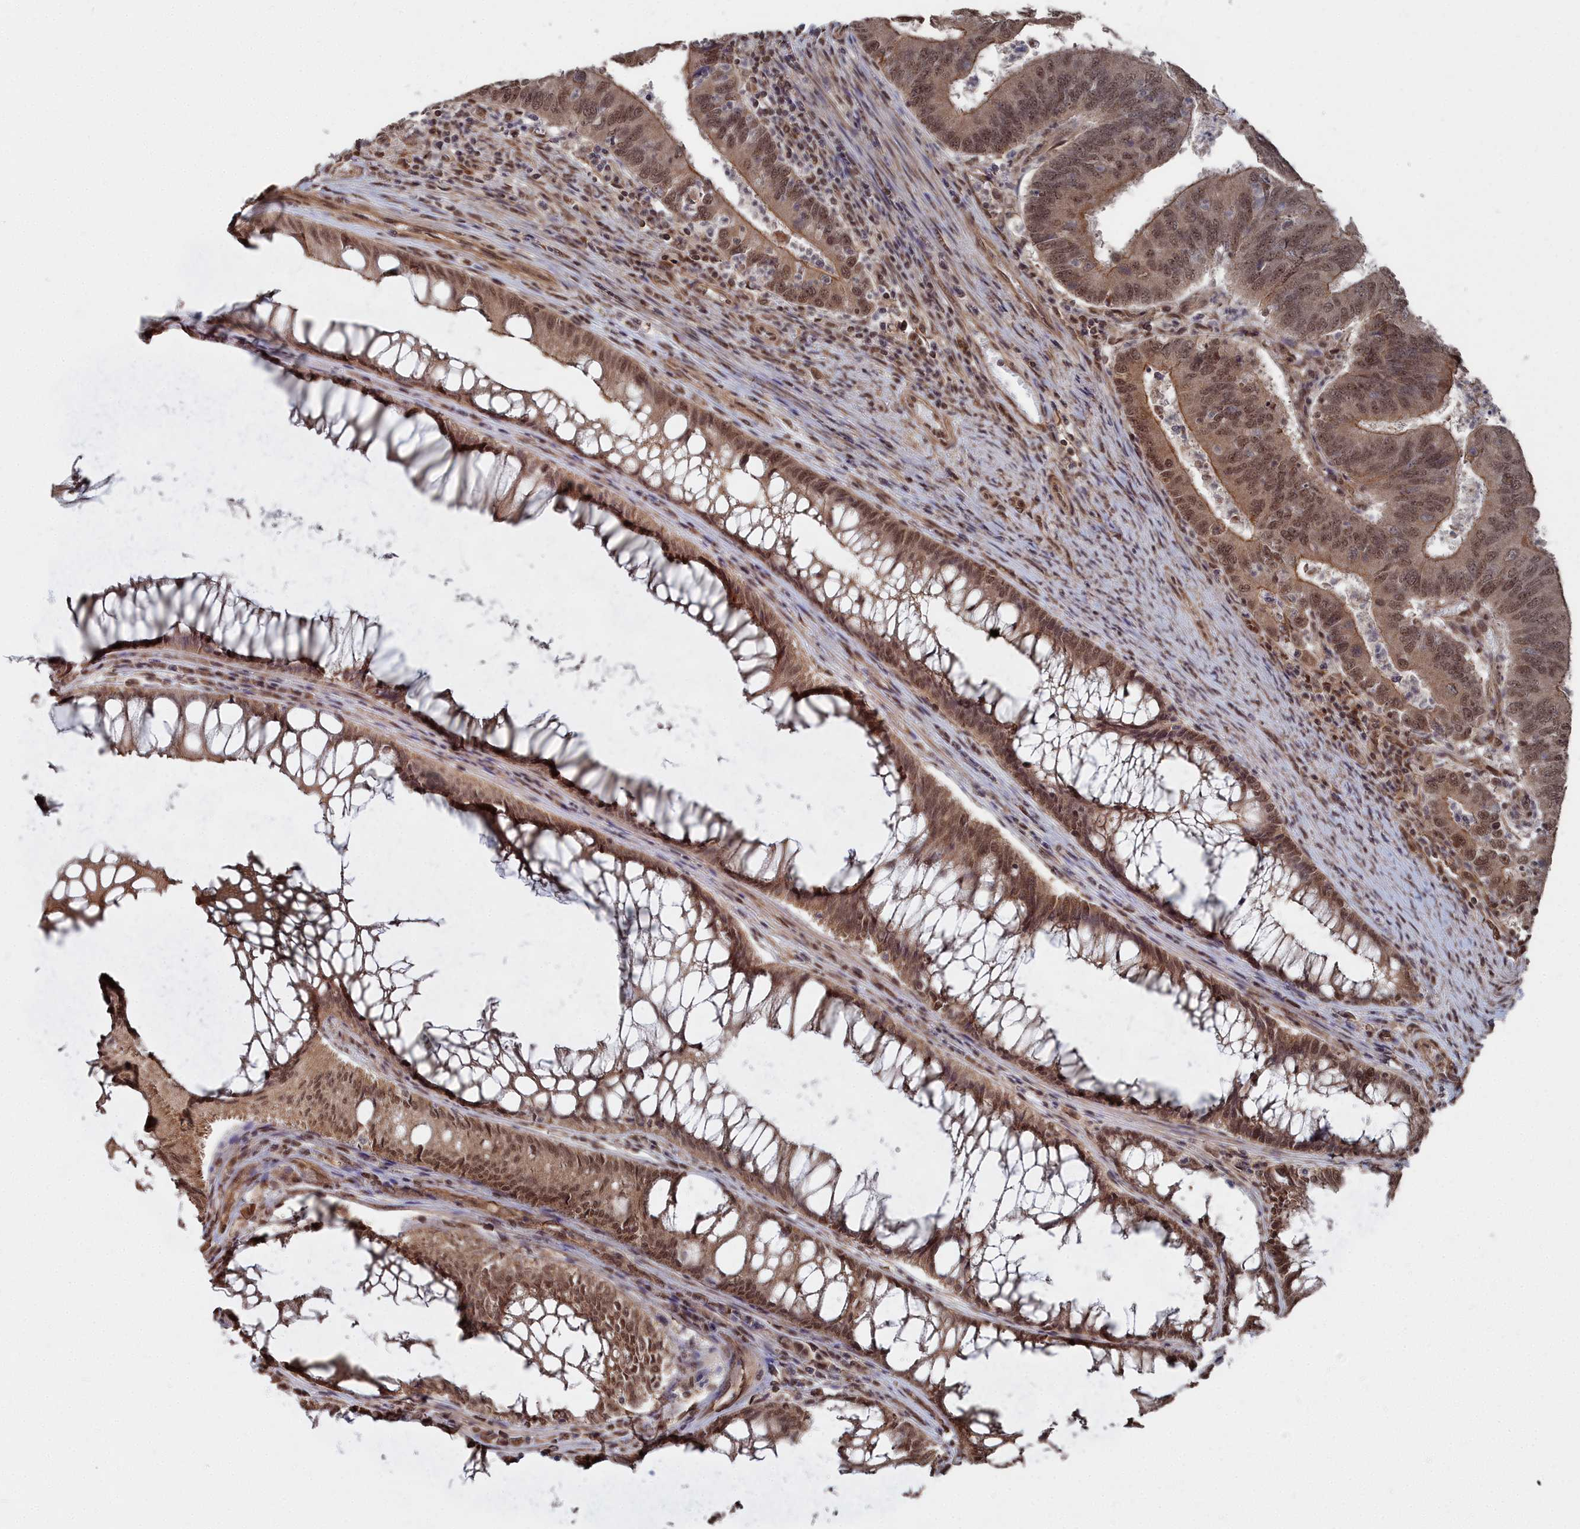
{"staining": {"intensity": "moderate", "quantity": ">75%", "location": "cytoplasmic/membranous,nuclear"}, "tissue": "colorectal cancer", "cell_type": "Tumor cells", "image_type": "cancer", "snomed": [{"axis": "morphology", "description": "Adenocarcinoma, NOS"}, {"axis": "topography", "description": "Colon"}], "caption": "DAB (3,3'-diaminobenzidine) immunohistochemical staining of human adenocarcinoma (colorectal) displays moderate cytoplasmic/membranous and nuclear protein staining in approximately >75% of tumor cells. (DAB (3,3'-diaminobenzidine) IHC with brightfield microscopy, high magnification).", "gene": "CCNP", "patient": {"sex": "female", "age": 67}}